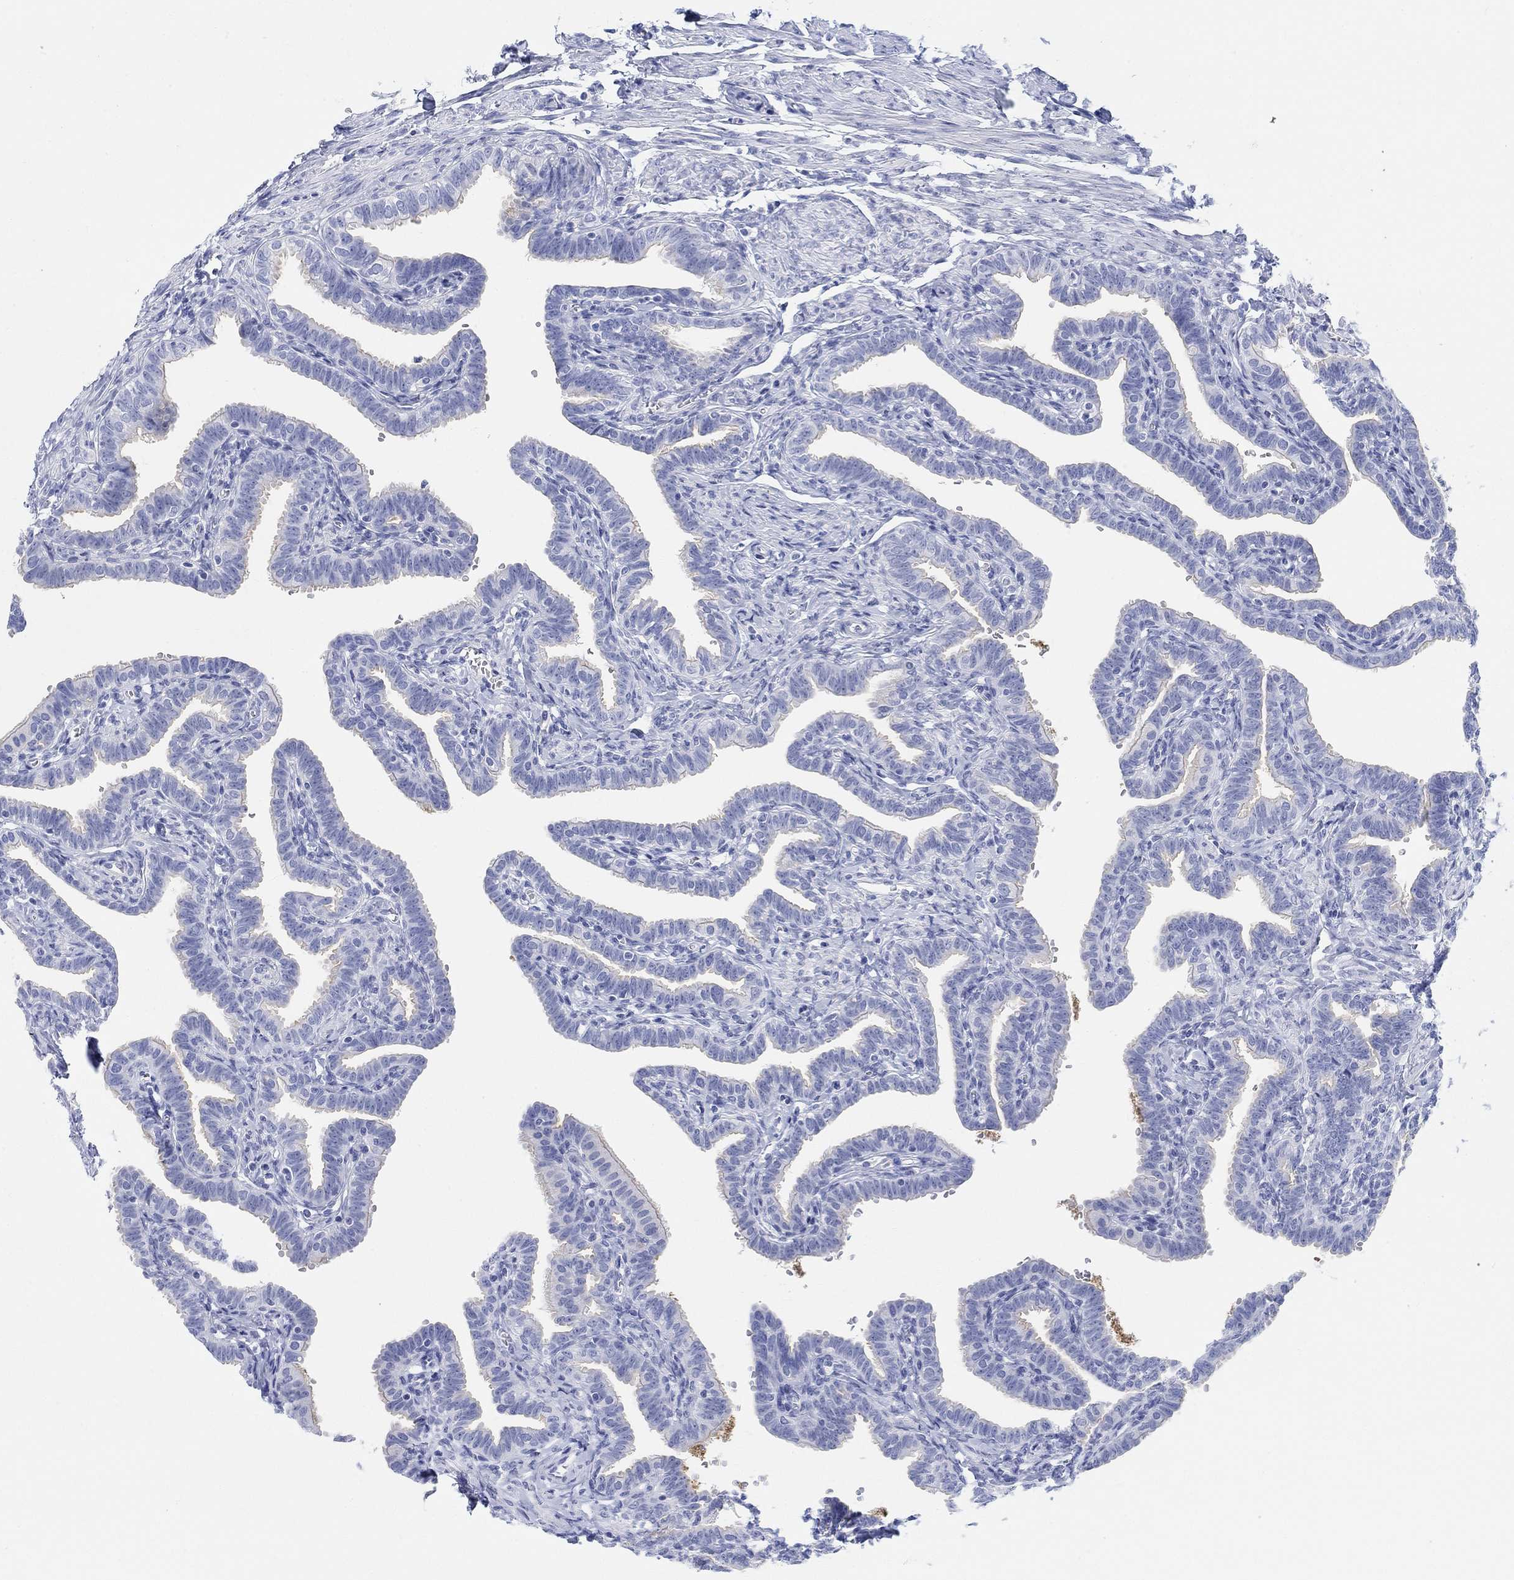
{"staining": {"intensity": "negative", "quantity": "none", "location": "none"}, "tissue": "fallopian tube", "cell_type": "Glandular cells", "image_type": "normal", "snomed": [{"axis": "morphology", "description": "Normal tissue, NOS"}, {"axis": "topography", "description": "Fallopian tube"}, {"axis": "topography", "description": "Ovary"}], "caption": "IHC histopathology image of normal fallopian tube stained for a protein (brown), which displays no expression in glandular cells. (Brightfield microscopy of DAB (3,3'-diaminobenzidine) IHC at high magnification).", "gene": "XIRP2", "patient": {"sex": "female", "age": 57}}